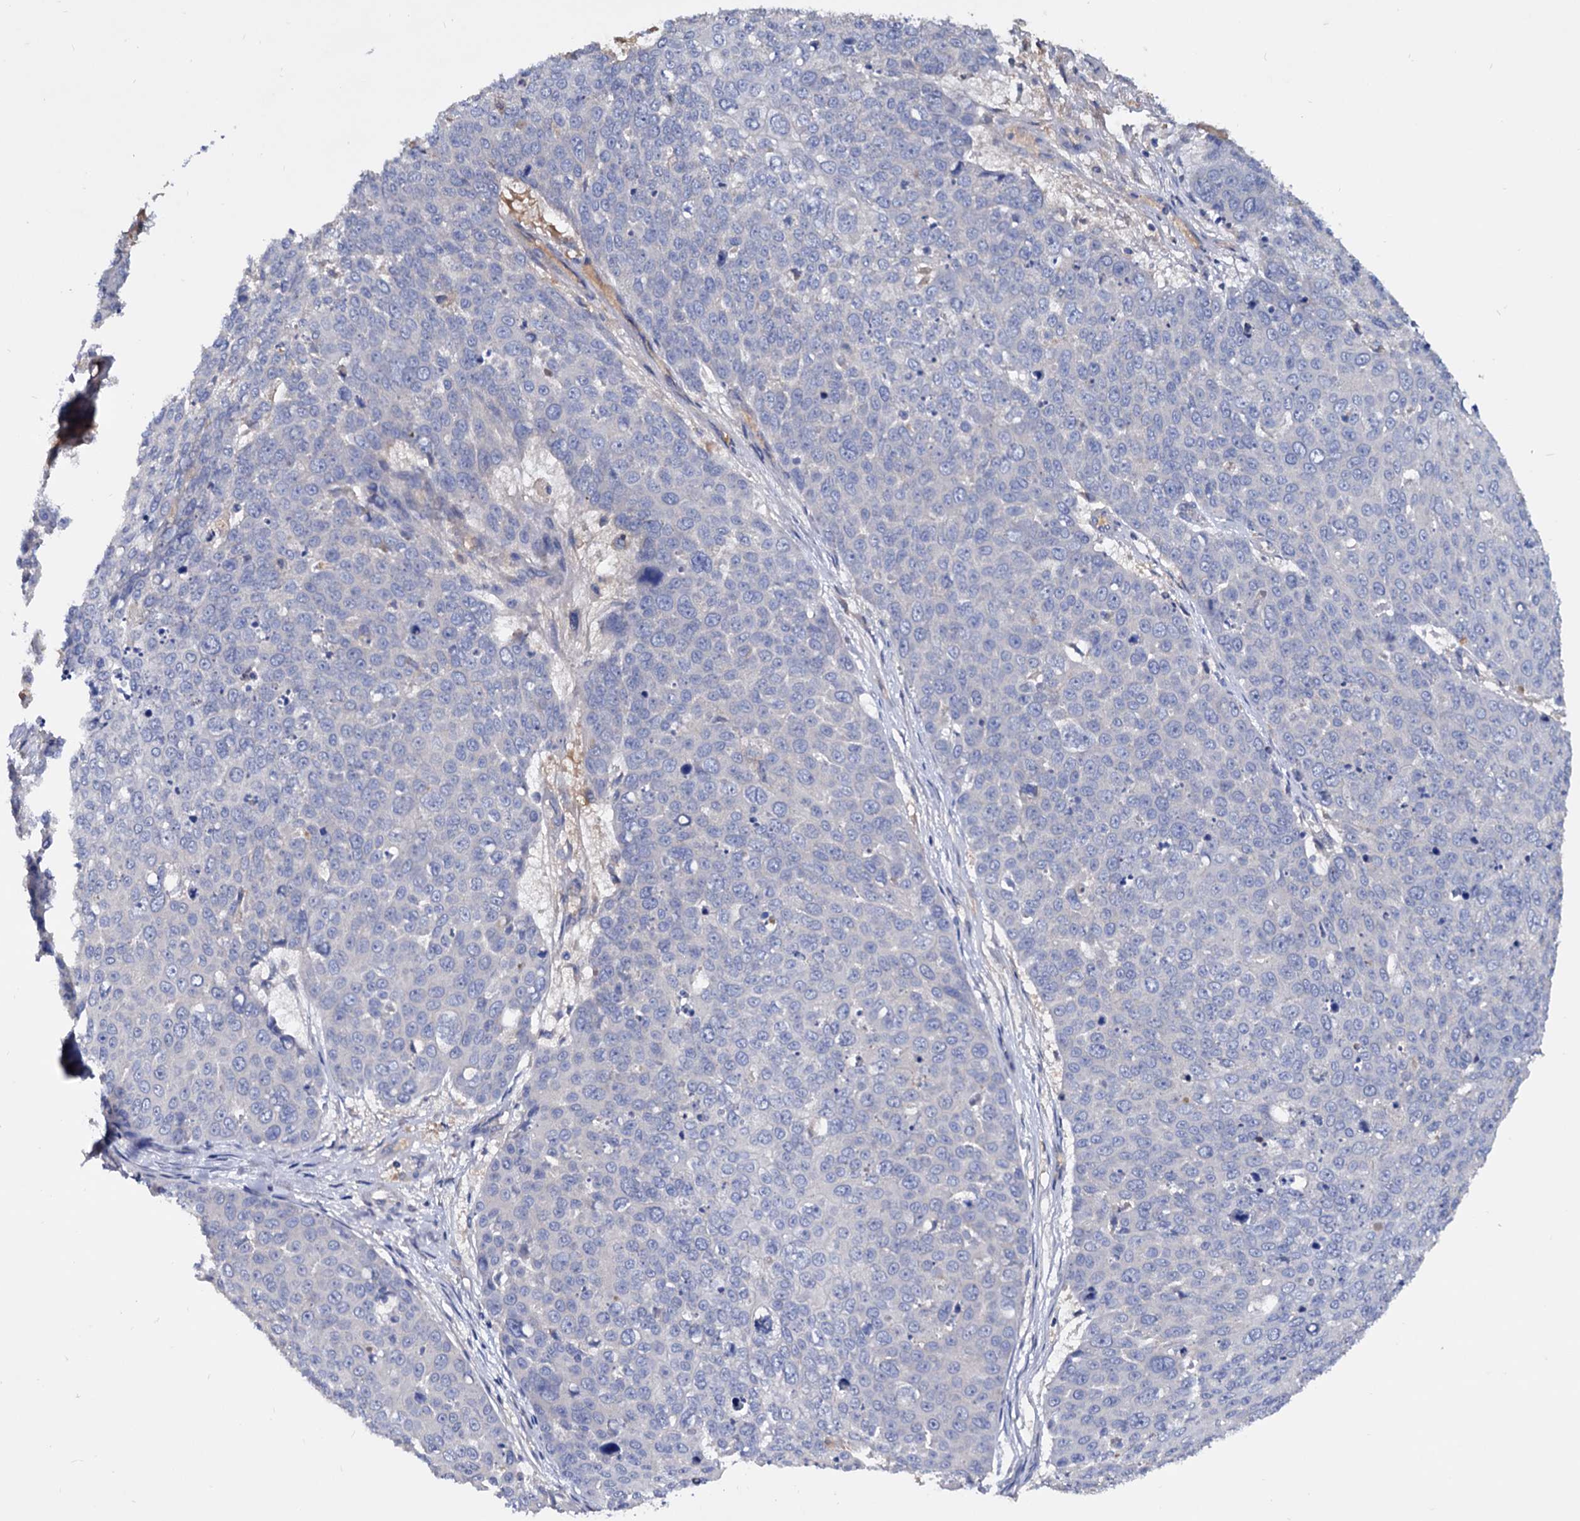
{"staining": {"intensity": "negative", "quantity": "none", "location": "none"}, "tissue": "skin cancer", "cell_type": "Tumor cells", "image_type": "cancer", "snomed": [{"axis": "morphology", "description": "Squamous cell carcinoma, NOS"}, {"axis": "topography", "description": "Skin"}], "caption": "Immunohistochemistry (IHC) photomicrograph of squamous cell carcinoma (skin) stained for a protein (brown), which demonstrates no staining in tumor cells.", "gene": "NPAS4", "patient": {"sex": "male", "age": 71}}